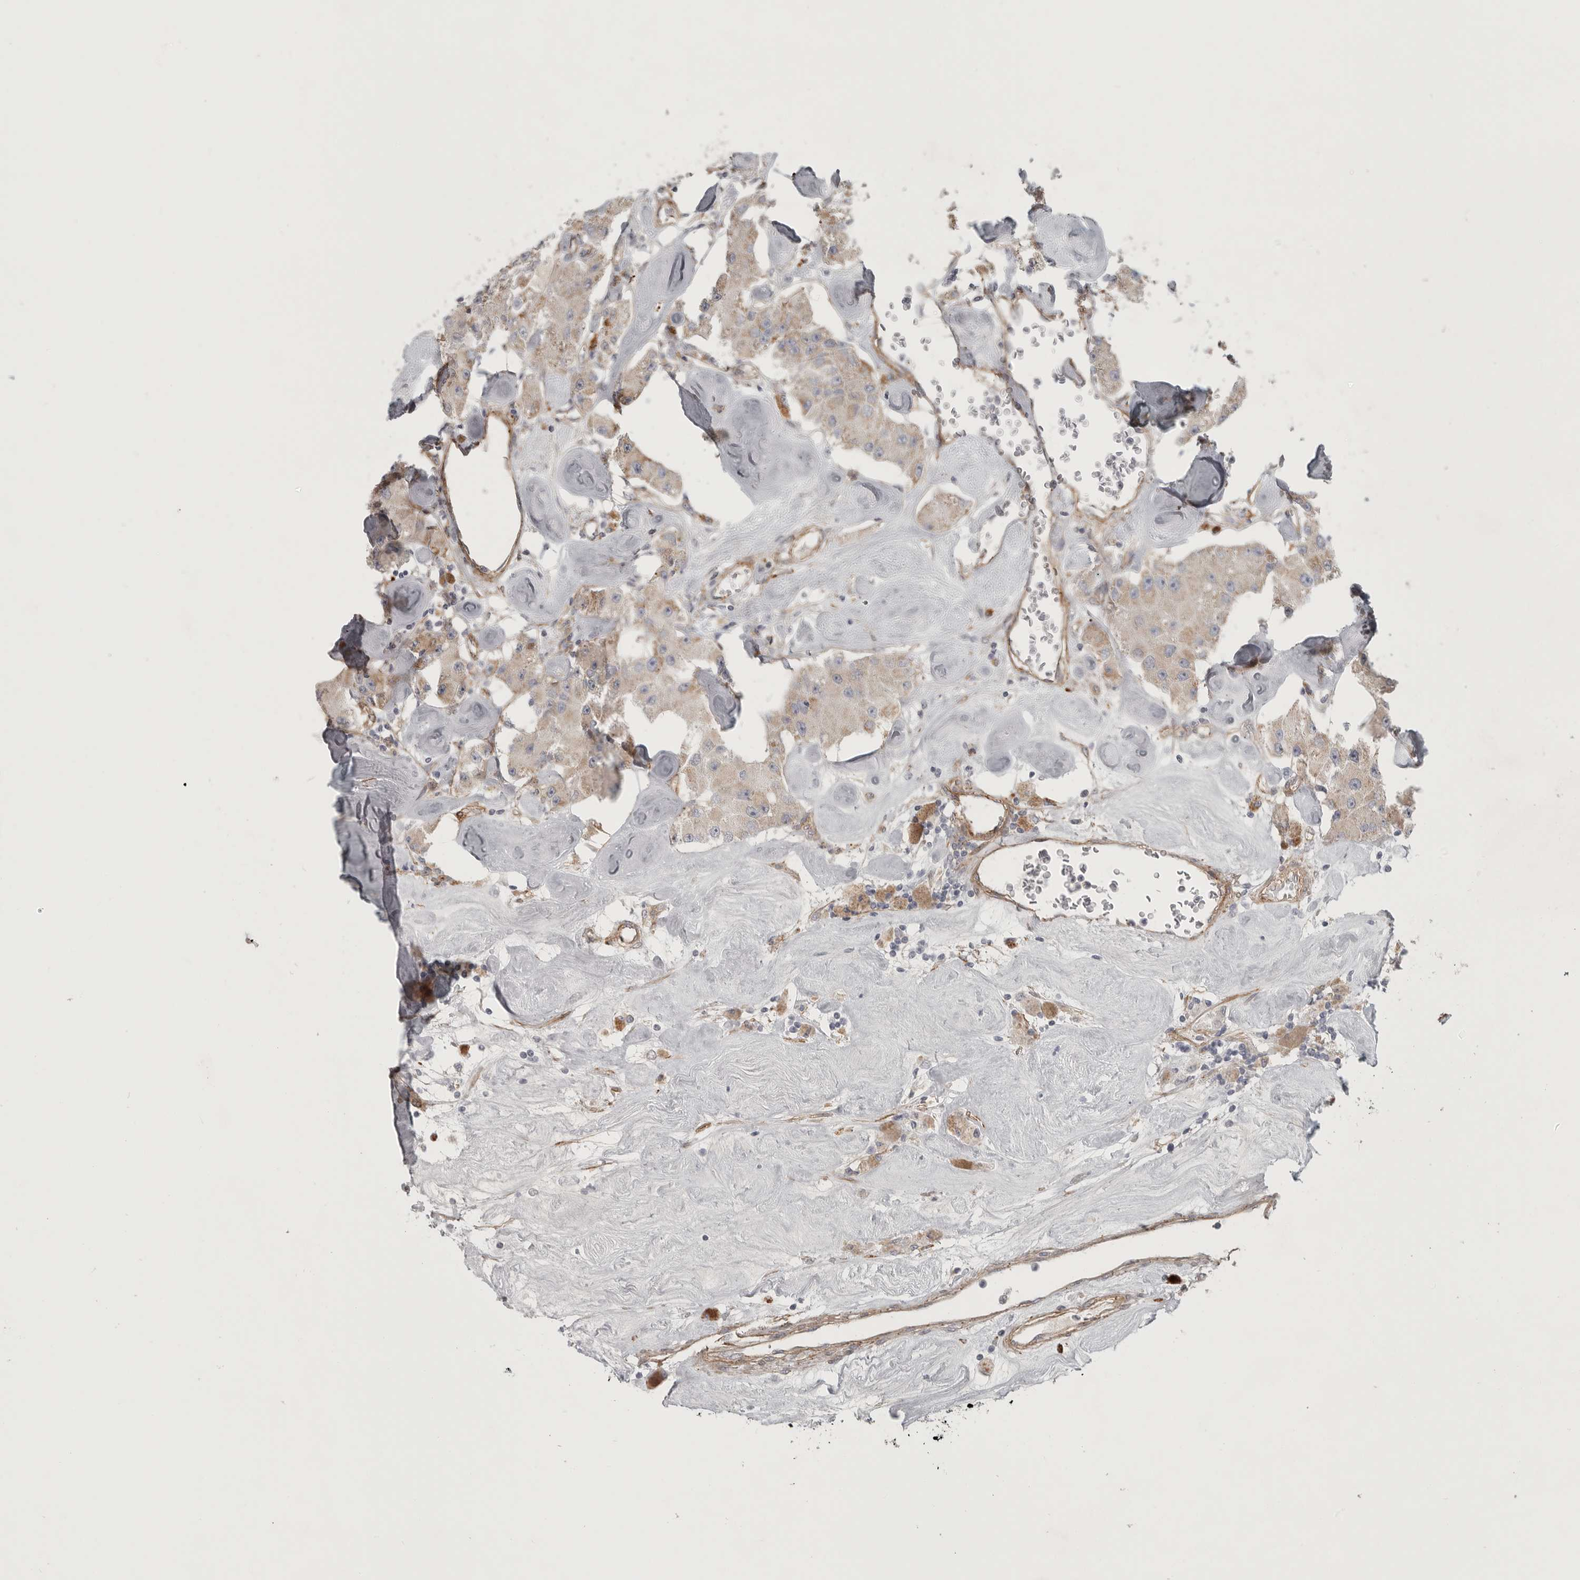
{"staining": {"intensity": "weak", "quantity": "<25%", "location": "cytoplasmic/membranous"}, "tissue": "carcinoid", "cell_type": "Tumor cells", "image_type": "cancer", "snomed": [{"axis": "morphology", "description": "Carcinoid, malignant, NOS"}, {"axis": "topography", "description": "Pancreas"}], "caption": "Immunohistochemistry photomicrograph of neoplastic tissue: human carcinoid stained with DAB (3,3'-diaminobenzidine) demonstrates no significant protein positivity in tumor cells. (DAB IHC visualized using brightfield microscopy, high magnification).", "gene": "LONRF1", "patient": {"sex": "male", "age": 41}}